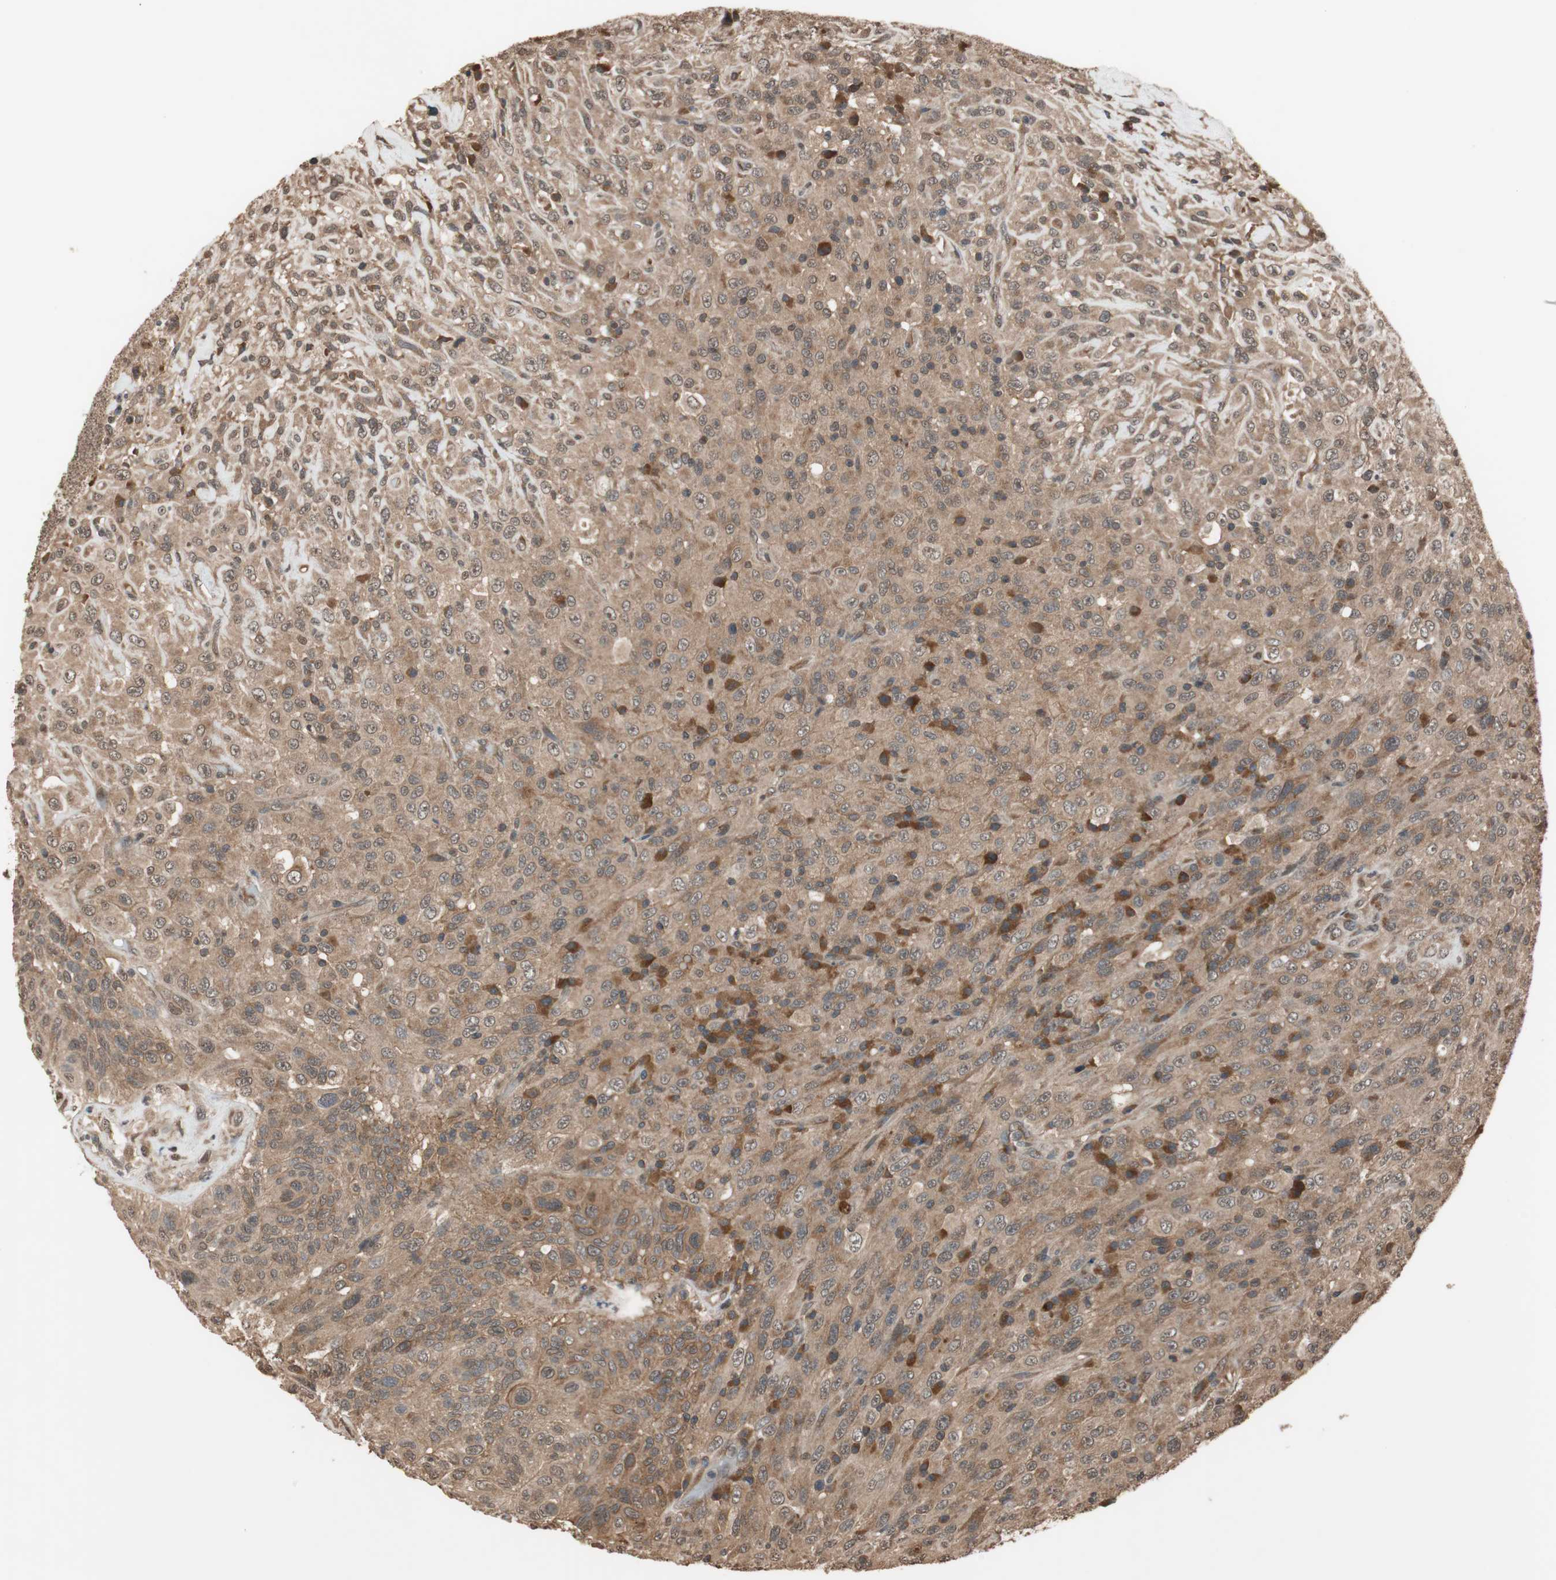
{"staining": {"intensity": "moderate", "quantity": ">75%", "location": "cytoplasmic/membranous"}, "tissue": "urothelial cancer", "cell_type": "Tumor cells", "image_type": "cancer", "snomed": [{"axis": "morphology", "description": "Urothelial carcinoma, High grade"}, {"axis": "topography", "description": "Urinary bladder"}], "caption": "High-grade urothelial carcinoma stained for a protein displays moderate cytoplasmic/membranous positivity in tumor cells. (Stains: DAB in brown, nuclei in blue, Microscopy: brightfield microscopy at high magnification).", "gene": "TMEM230", "patient": {"sex": "male", "age": 66}}